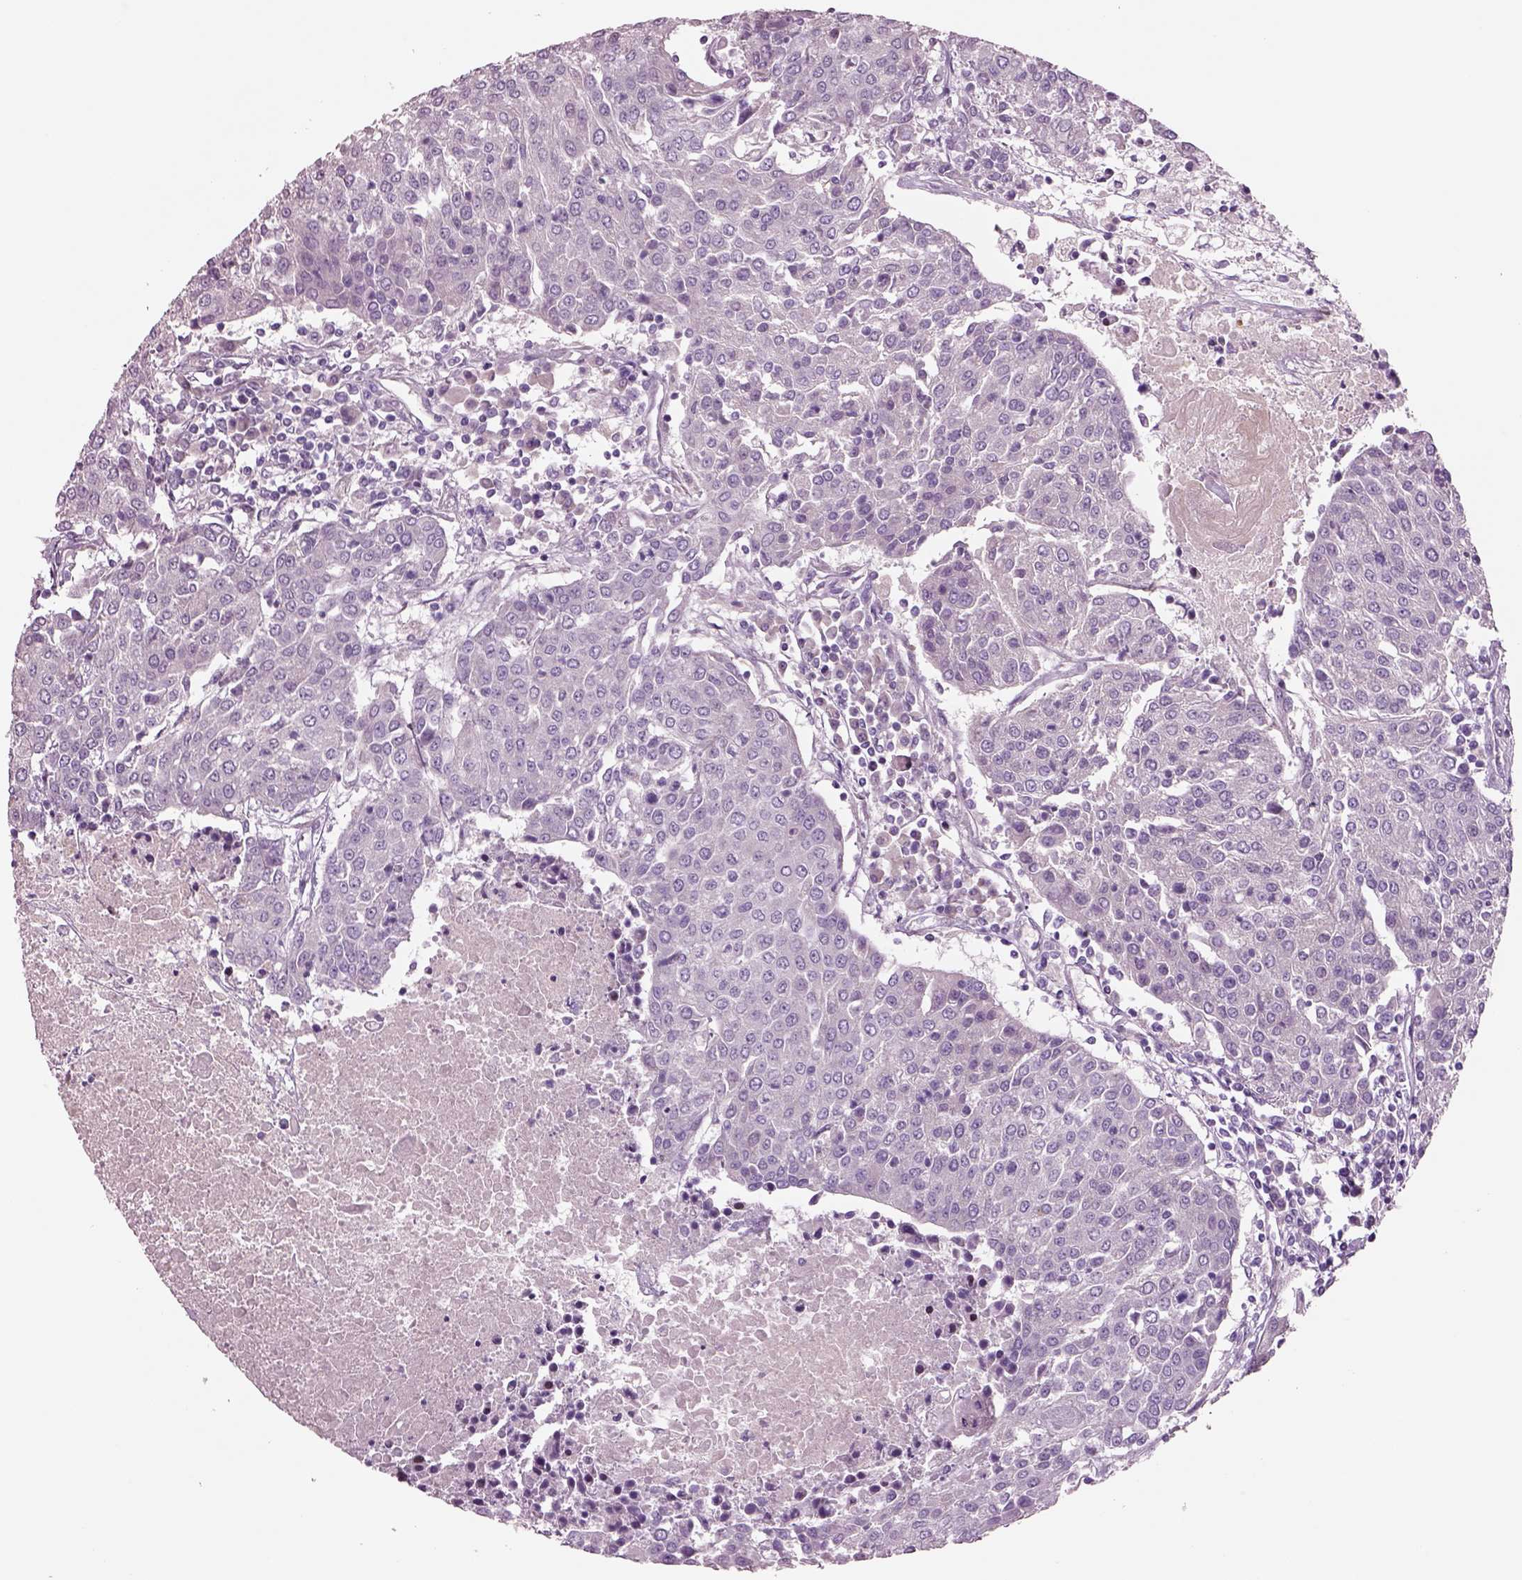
{"staining": {"intensity": "negative", "quantity": "none", "location": "none"}, "tissue": "urothelial cancer", "cell_type": "Tumor cells", "image_type": "cancer", "snomed": [{"axis": "morphology", "description": "Urothelial carcinoma, High grade"}, {"axis": "topography", "description": "Urinary bladder"}], "caption": "Immunohistochemical staining of high-grade urothelial carcinoma reveals no significant positivity in tumor cells.", "gene": "PLPP7", "patient": {"sex": "female", "age": 85}}